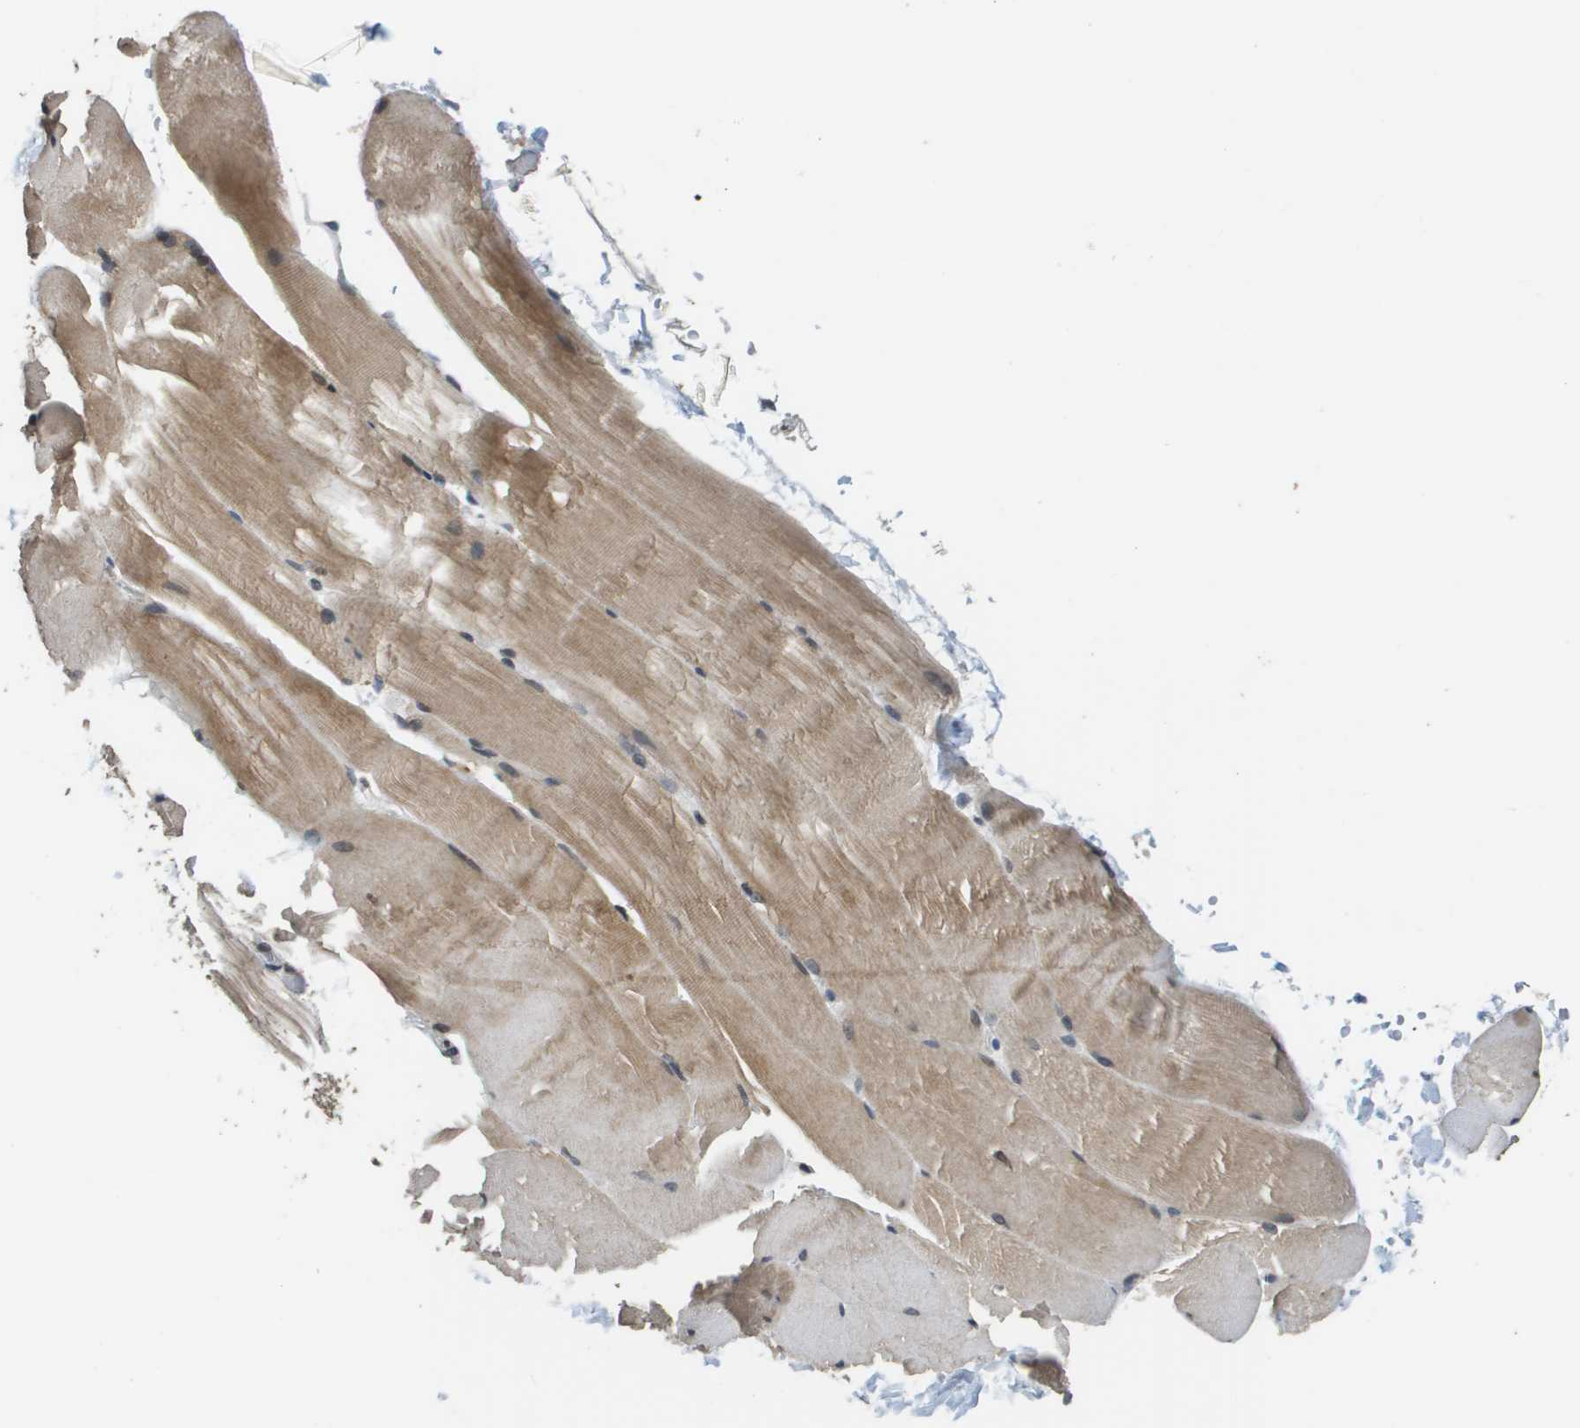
{"staining": {"intensity": "moderate", "quantity": "25%-75%", "location": "cytoplasmic/membranous"}, "tissue": "skeletal muscle", "cell_type": "Myocytes", "image_type": "normal", "snomed": [{"axis": "morphology", "description": "Normal tissue, NOS"}, {"axis": "topography", "description": "Skin"}, {"axis": "topography", "description": "Skeletal muscle"}], "caption": "High-power microscopy captured an IHC image of benign skeletal muscle, revealing moderate cytoplasmic/membranous expression in about 25%-75% of myocytes.", "gene": "FANCC", "patient": {"sex": "male", "age": 83}}